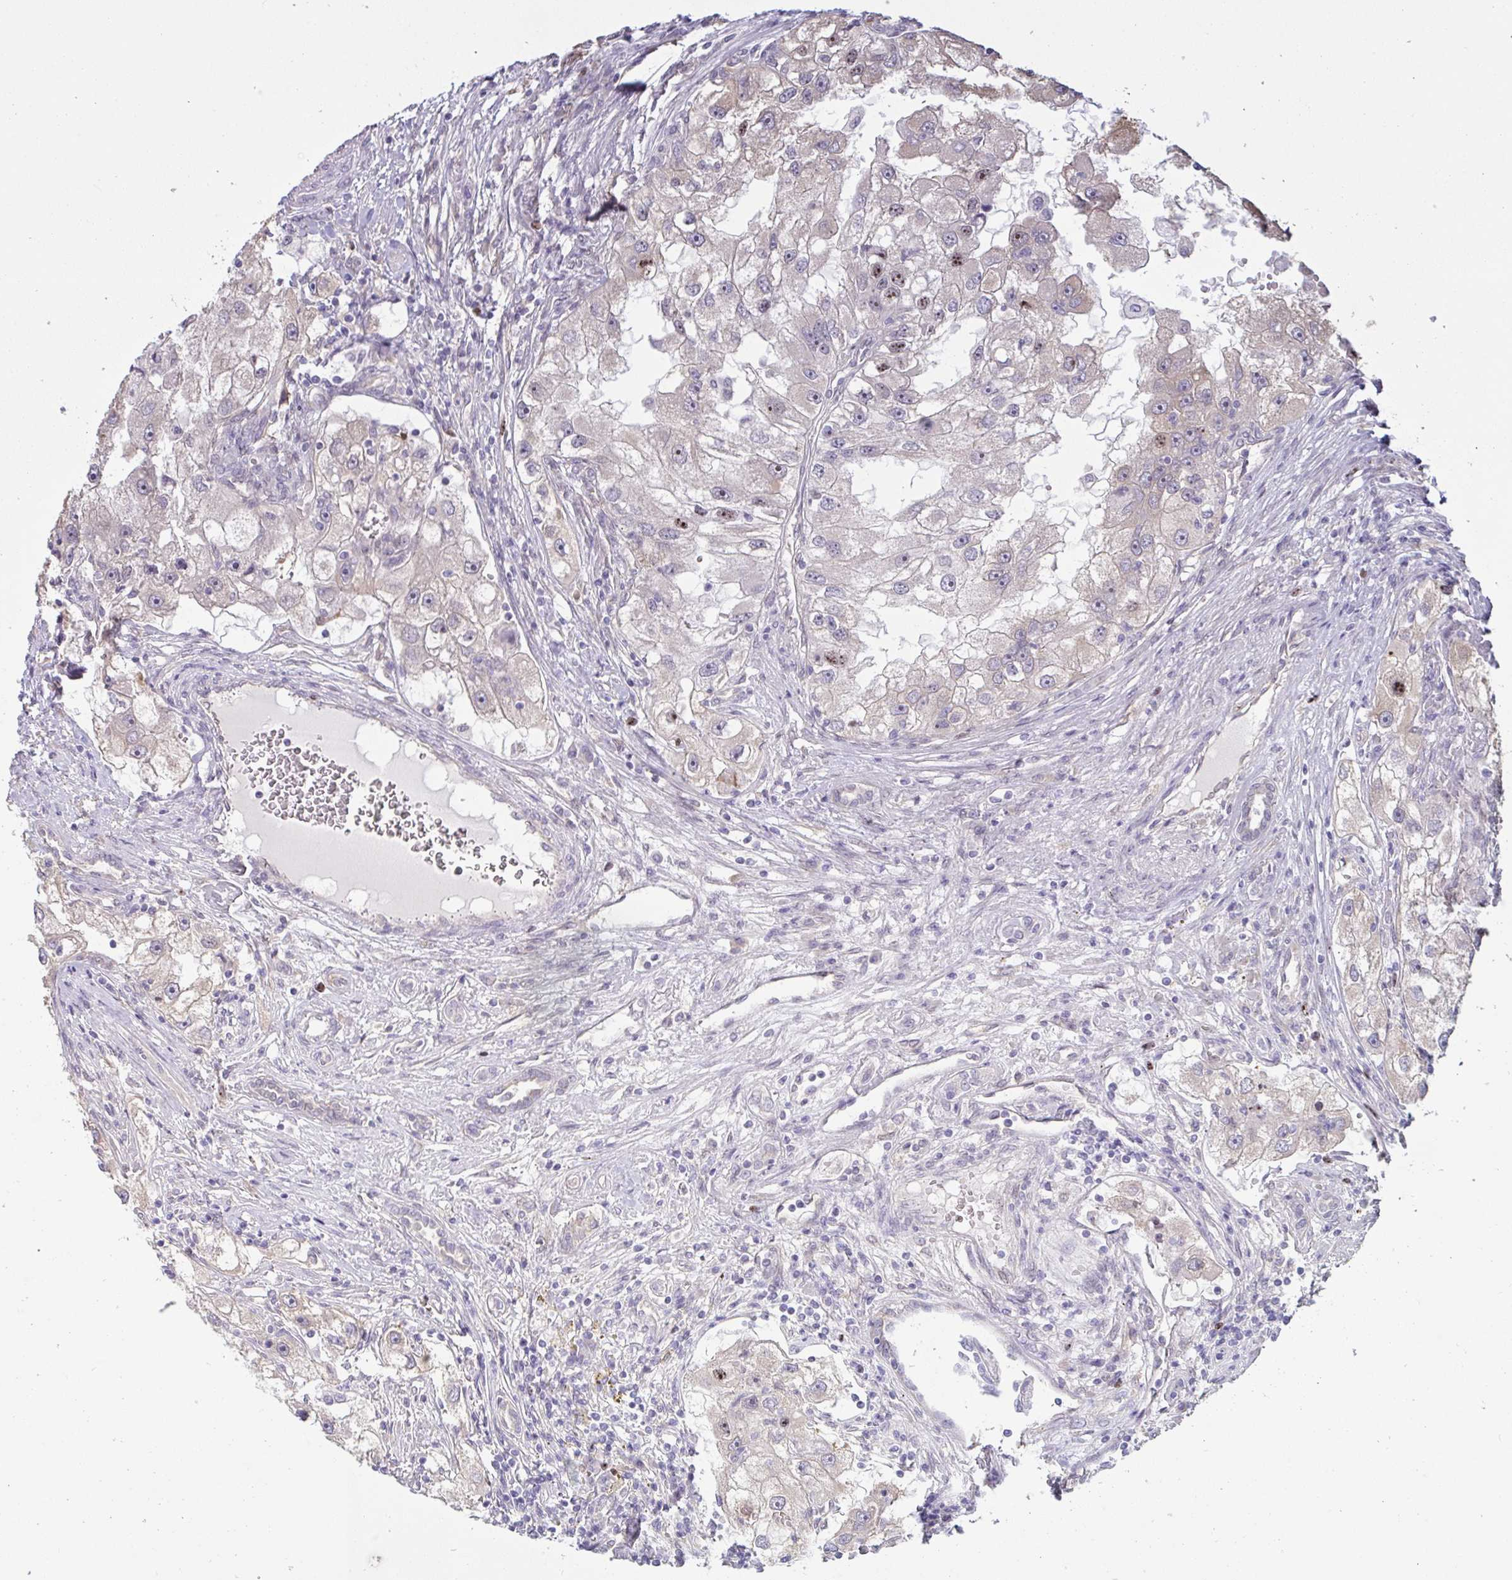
{"staining": {"intensity": "moderate", "quantity": "<25%", "location": "nuclear"}, "tissue": "renal cancer", "cell_type": "Tumor cells", "image_type": "cancer", "snomed": [{"axis": "morphology", "description": "Adenocarcinoma, NOS"}, {"axis": "topography", "description": "Kidney"}], "caption": "Approximately <25% of tumor cells in human adenocarcinoma (renal) show moderate nuclear protein staining as visualized by brown immunohistochemical staining.", "gene": "SETD7", "patient": {"sex": "male", "age": 63}}